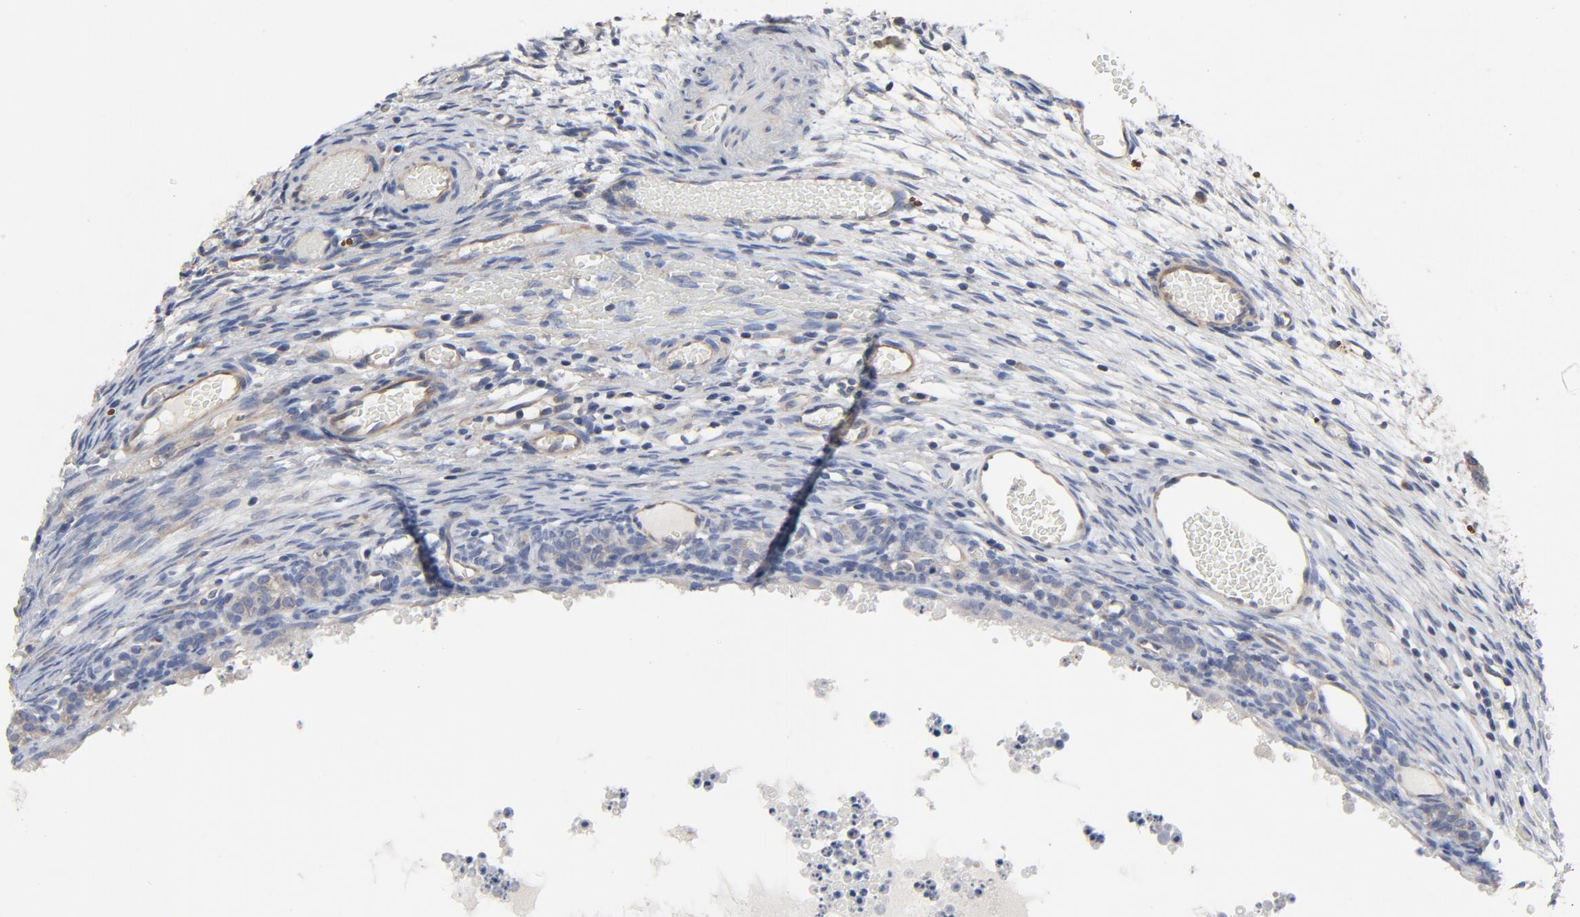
{"staining": {"intensity": "weak", "quantity": "<25%", "location": "cytoplasmic/membranous"}, "tissue": "ovary", "cell_type": "Ovarian stroma cells", "image_type": "normal", "snomed": [{"axis": "morphology", "description": "Normal tissue, NOS"}, {"axis": "topography", "description": "Ovary"}], "caption": "This is an immunohistochemistry micrograph of benign ovary. There is no expression in ovarian stroma cells.", "gene": "DYNLT3", "patient": {"sex": "female", "age": 35}}